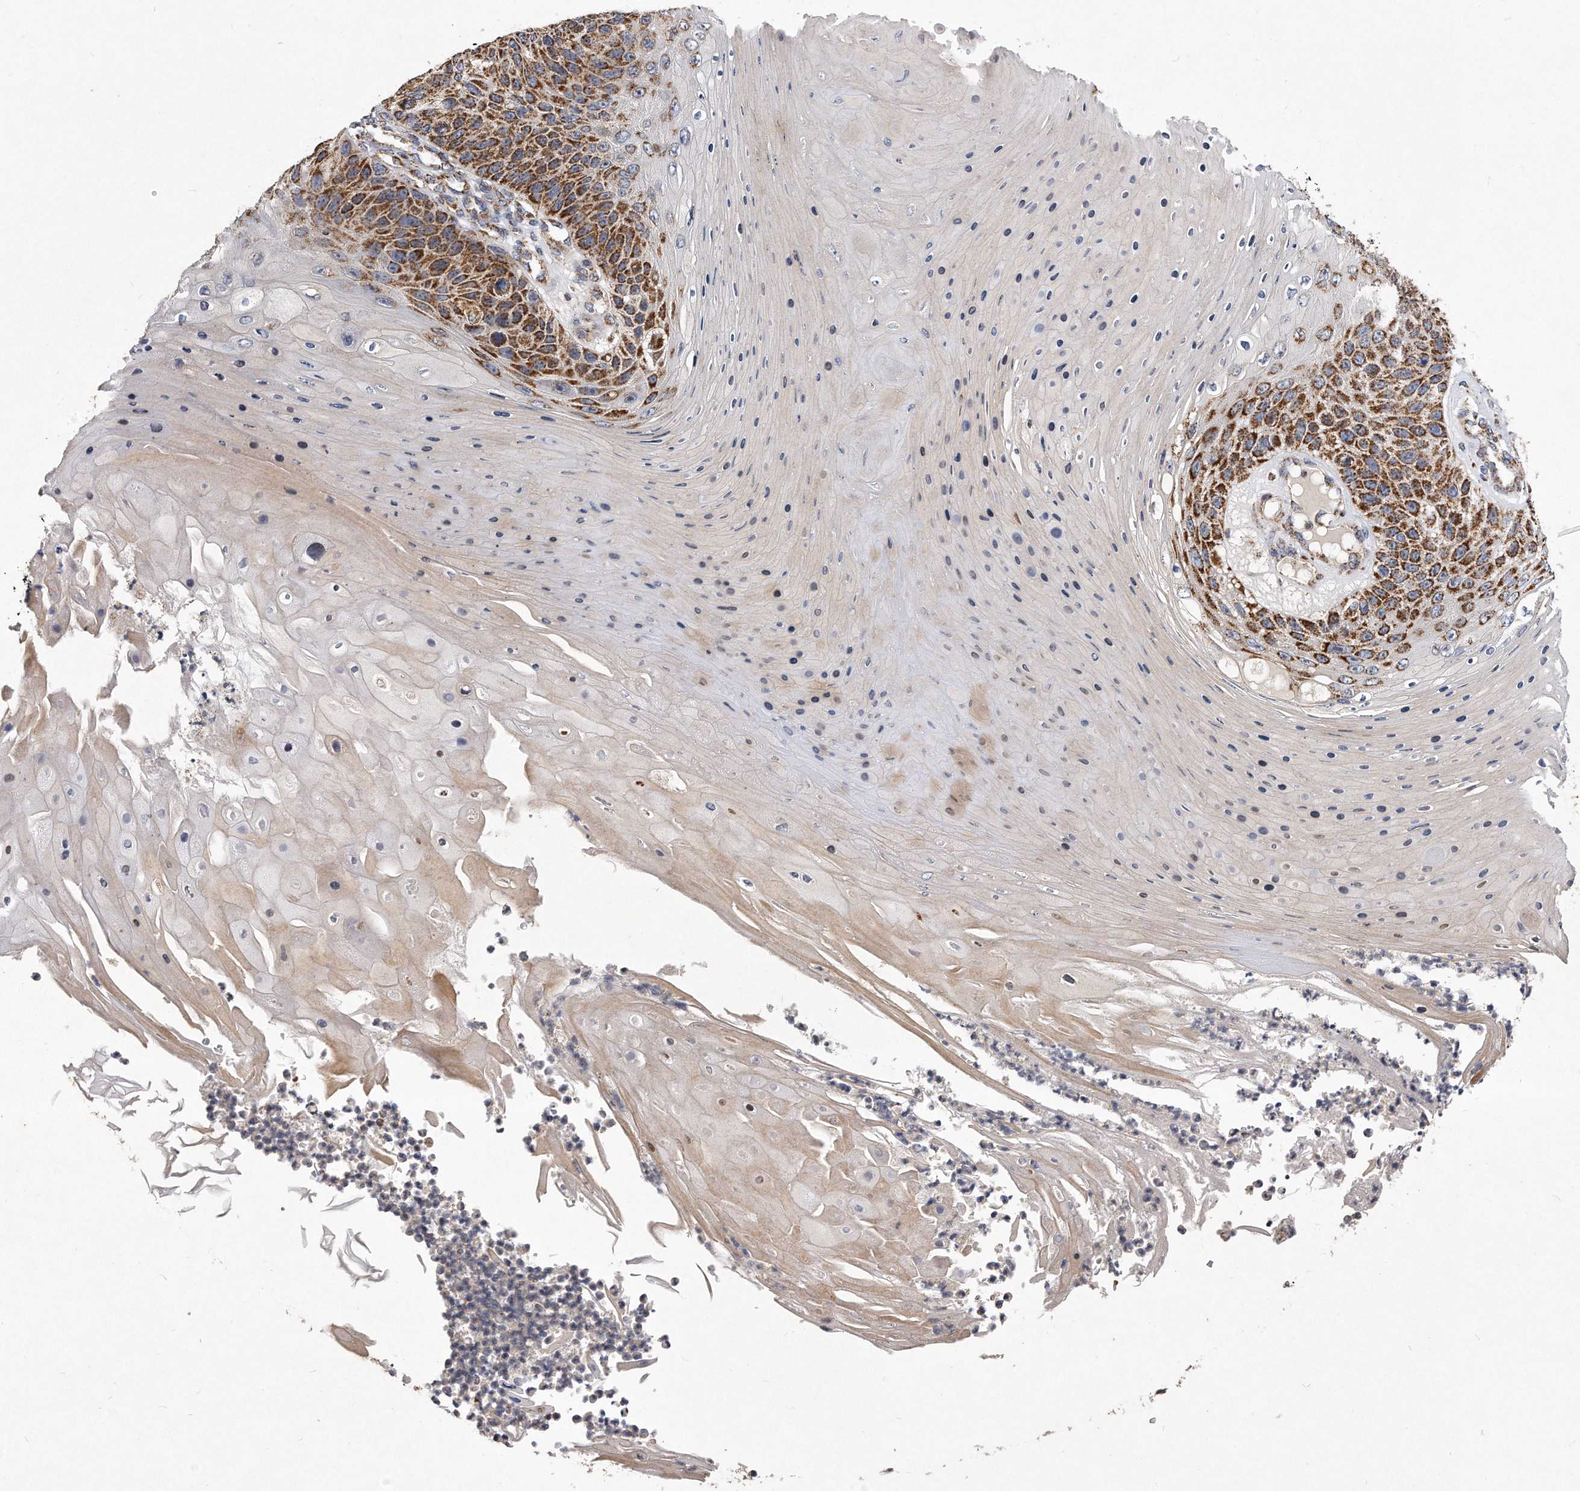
{"staining": {"intensity": "strong", "quantity": ">75%", "location": "cytoplasmic/membranous"}, "tissue": "skin cancer", "cell_type": "Tumor cells", "image_type": "cancer", "snomed": [{"axis": "morphology", "description": "Squamous cell carcinoma, NOS"}, {"axis": "topography", "description": "Skin"}], "caption": "Strong cytoplasmic/membranous protein expression is identified in approximately >75% of tumor cells in squamous cell carcinoma (skin).", "gene": "PPP5C", "patient": {"sex": "female", "age": 88}}